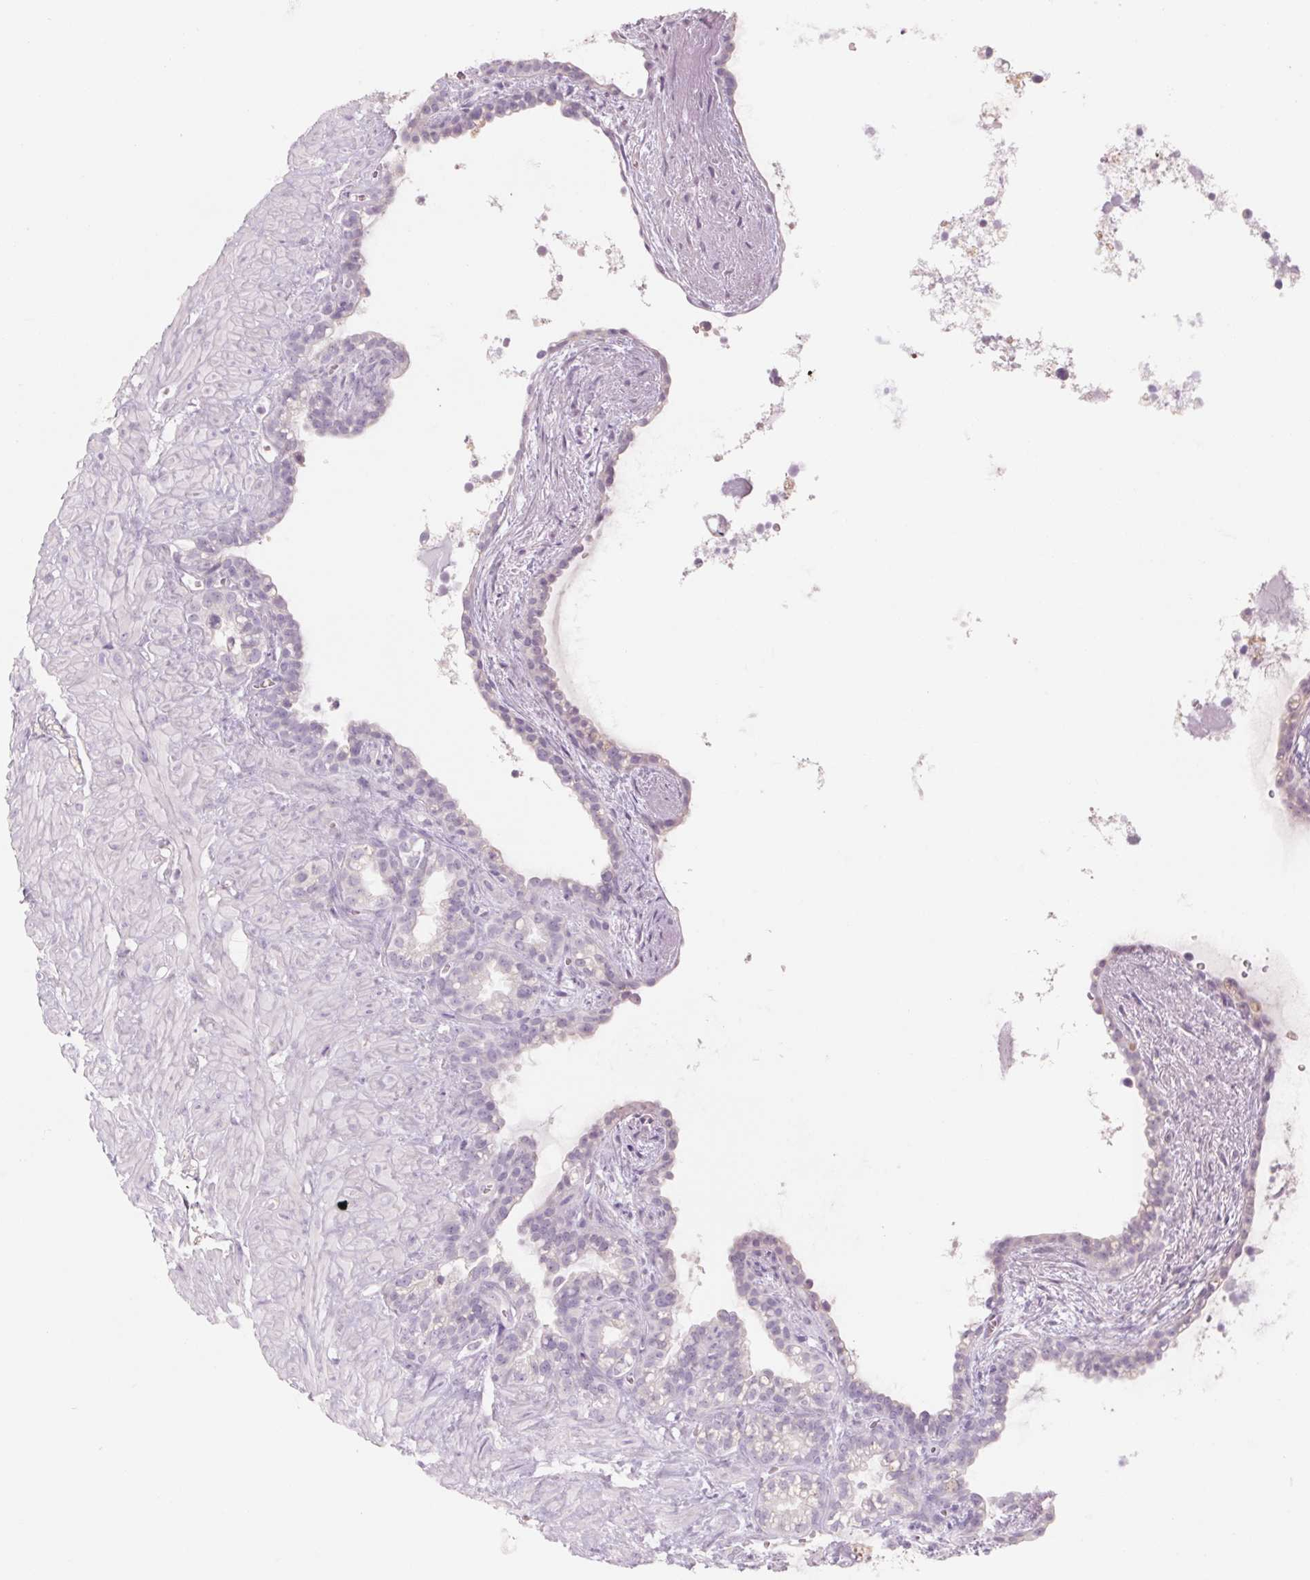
{"staining": {"intensity": "negative", "quantity": "none", "location": "none"}, "tissue": "seminal vesicle", "cell_type": "Glandular cells", "image_type": "normal", "snomed": [{"axis": "morphology", "description": "Normal tissue, NOS"}, {"axis": "topography", "description": "Seminal veicle"}], "caption": "High power microscopy image of an immunohistochemistry (IHC) histopathology image of benign seminal vesicle, revealing no significant positivity in glandular cells.", "gene": "POU1F1", "patient": {"sex": "male", "age": 76}}